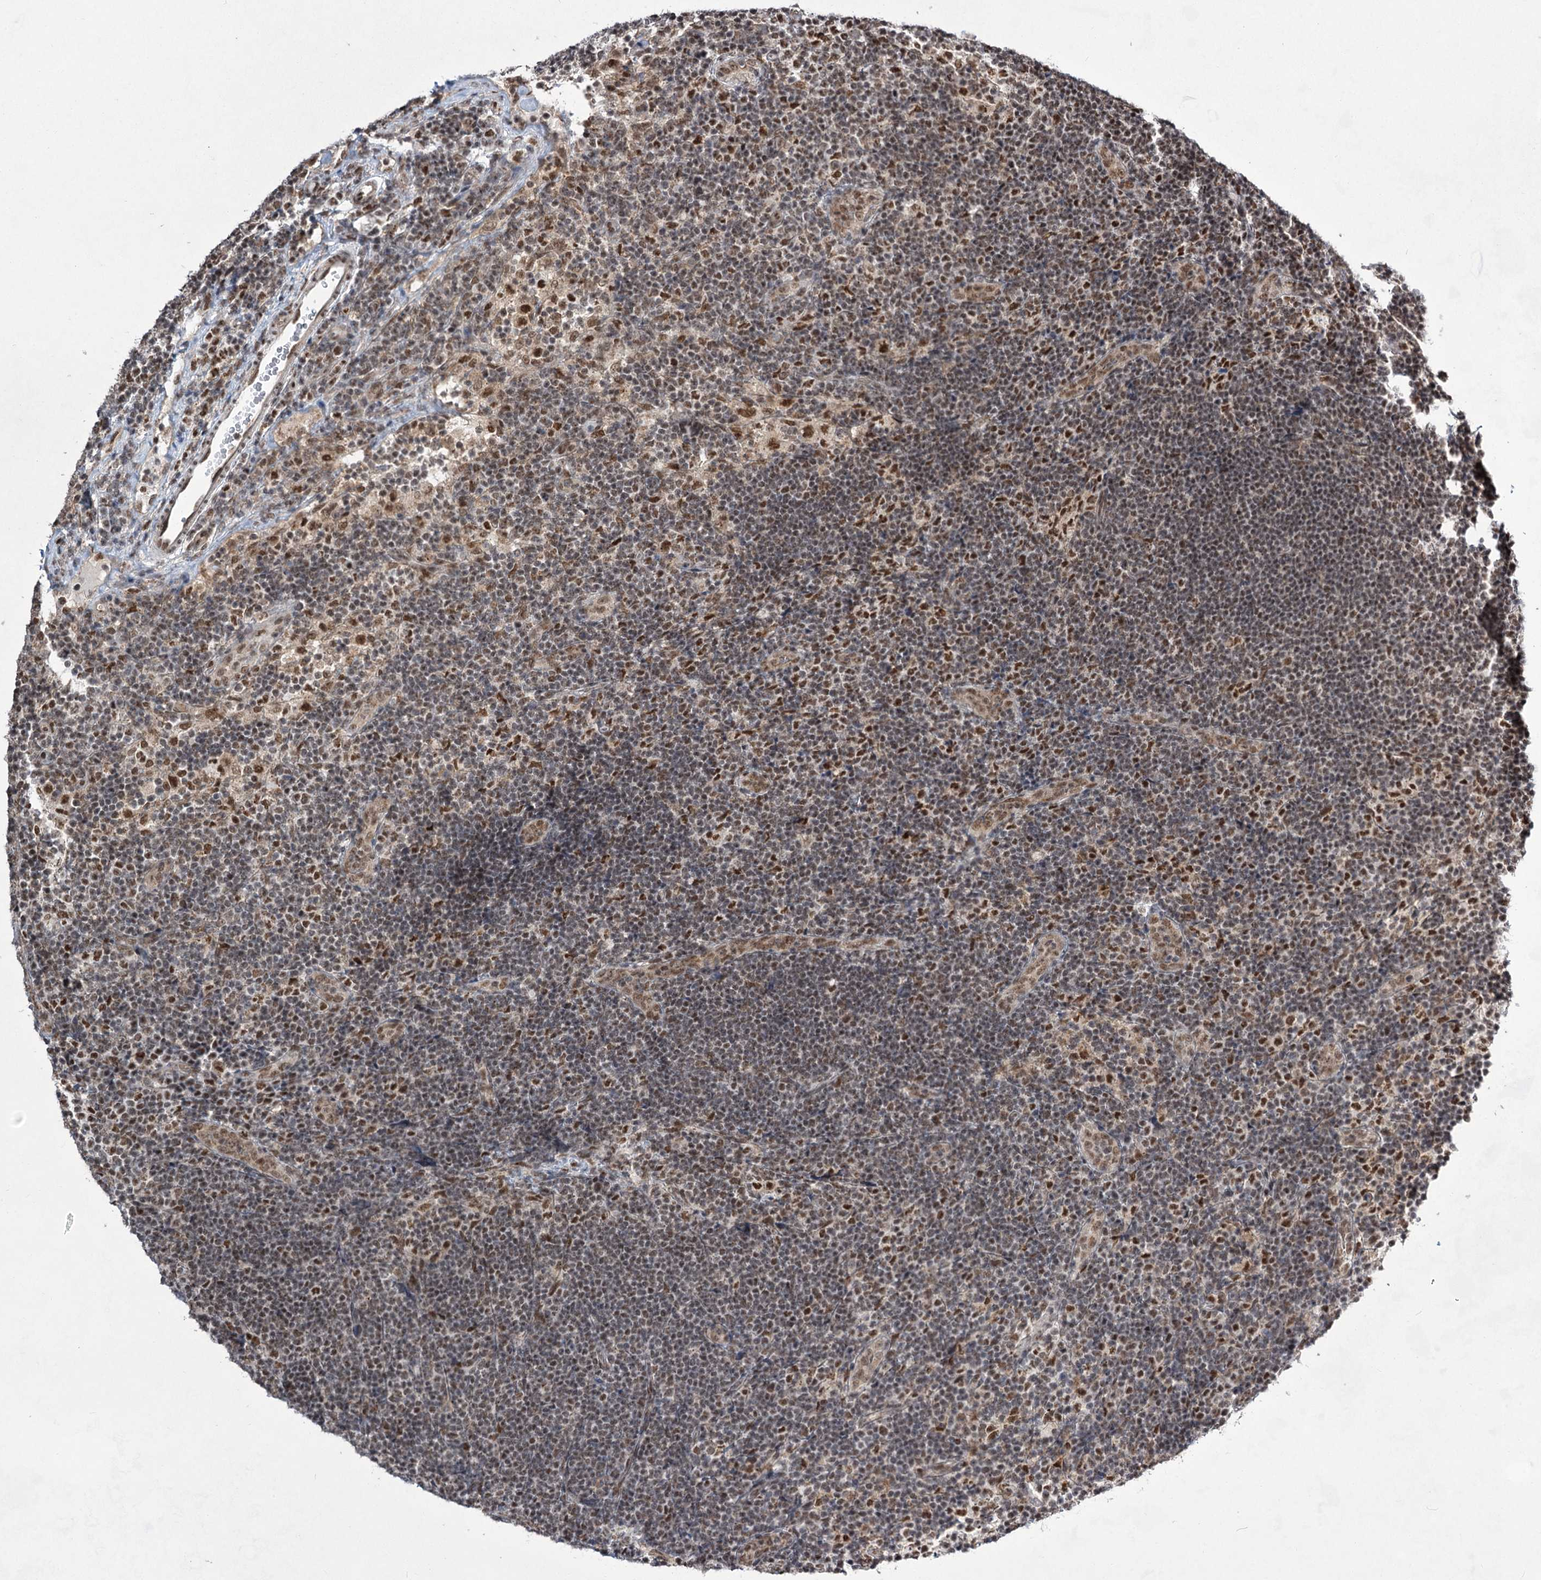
{"staining": {"intensity": "moderate", "quantity": "25%-75%", "location": "nuclear"}, "tissue": "lymph node", "cell_type": "Germinal center cells", "image_type": "normal", "snomed": [{"axis": "morphology", "description": "Normal tissue, NOS"}, {"axis": "topography", "description": "Lymph node"}], "caption": "Human lymph node stained with a brown dye reveals moderate nuclear positive expression in about 25%-75% of germinal center cells.", "gene": "ZCCHC8", "patient": {"sex": "female", "age": 22}}